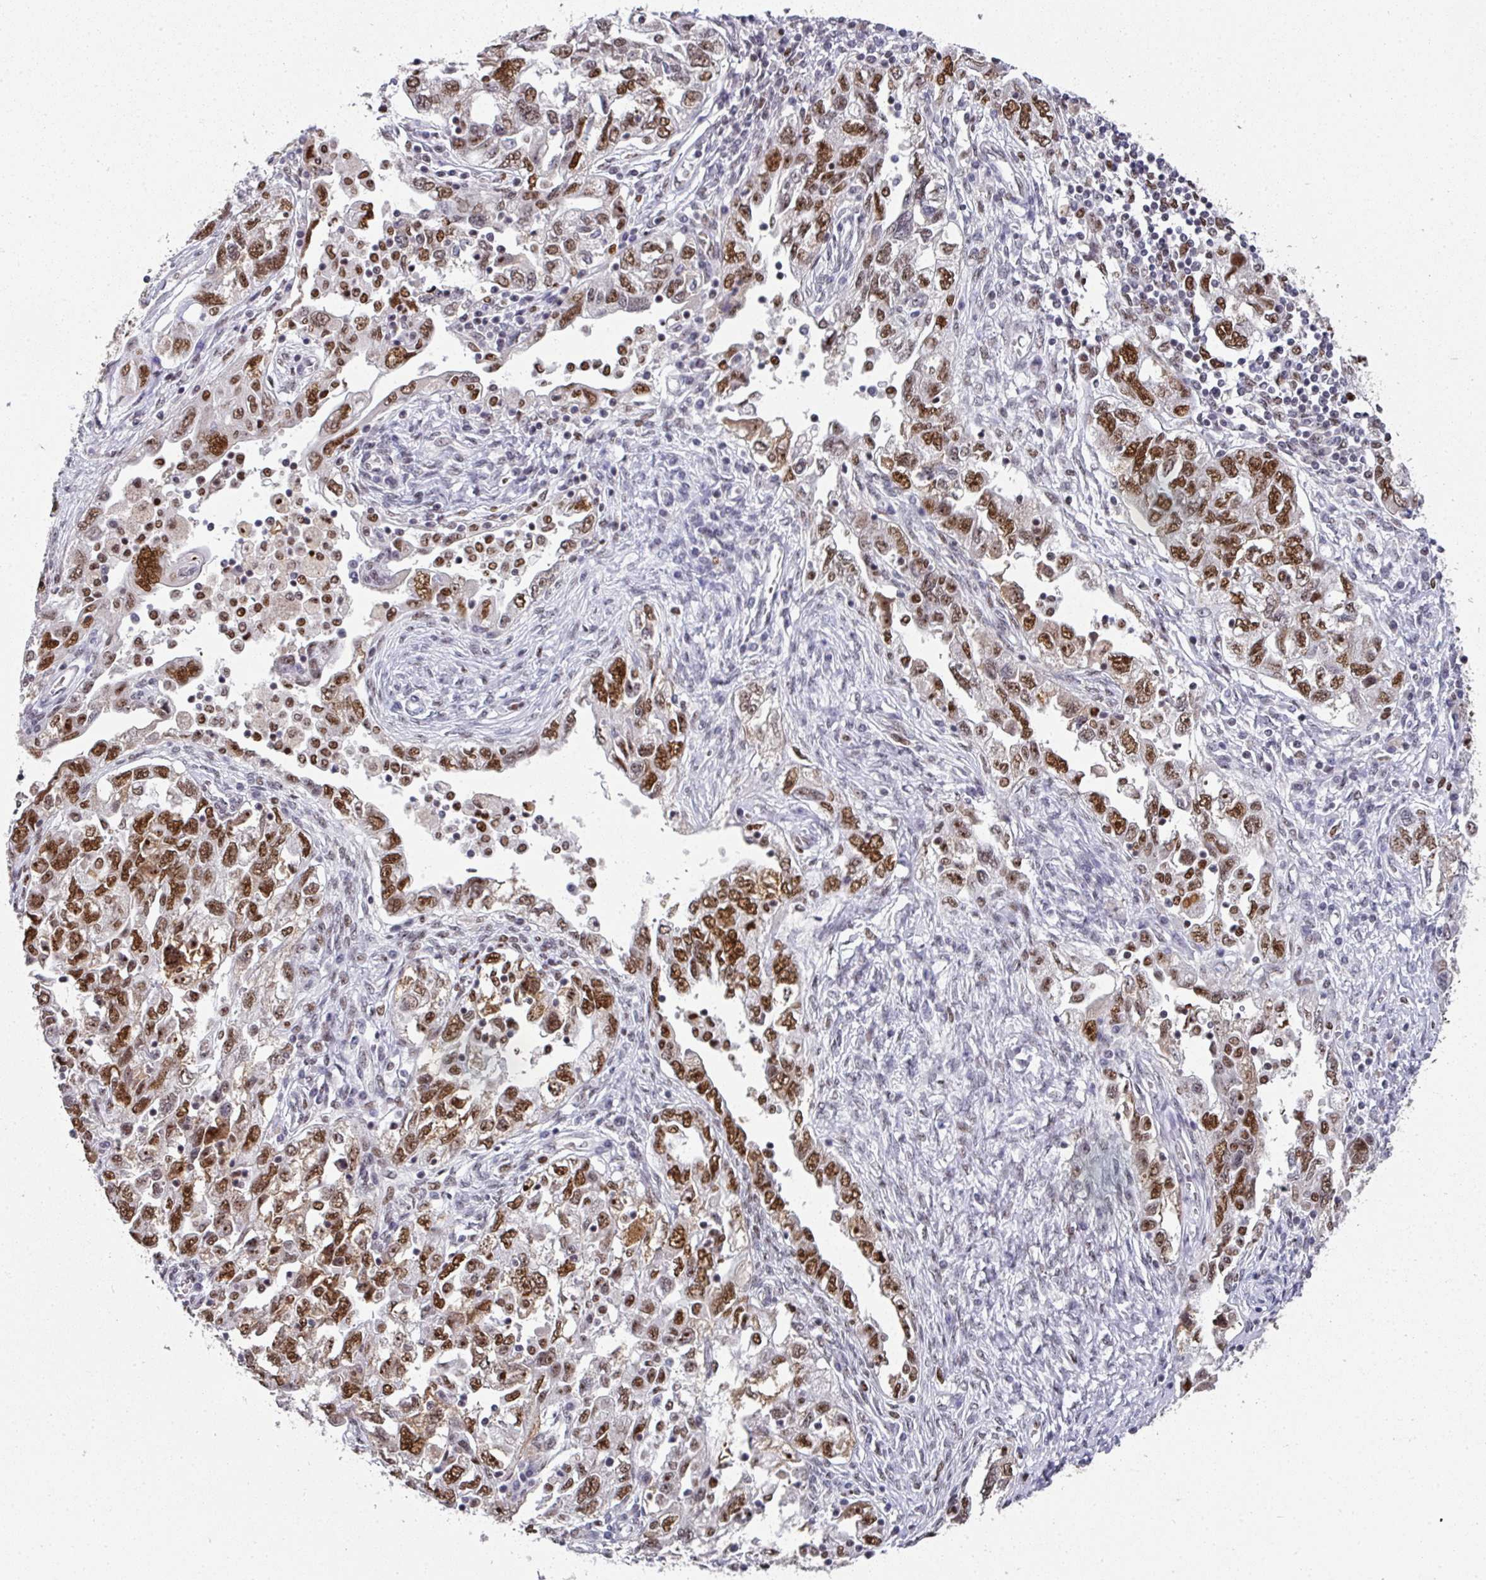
{"staining": {"intensity": "strong", "quantity": ">75%", "location": "nuclear"}, "tissue": "ovarian cancer", "cell_type": "Tumor cells", "image_type": "cancer", "snomed": [{"axis": "morphology", "description": "Carcinoma, NOS"}, {"axis": "morphology", "description": "Cystadenocarcinoma, serous, NOS"}, {"axis": "topography", "description": "Ovary"}], "caption": "About >75% of tumor cells in ovarian cancer (serous cystadenocarcinoma) demonstrate strong nuclear protein expression as visualized by brown immunohistochemical staining.", "gene": "RAD50", "patient": {"sex": "female", "age": 69}}